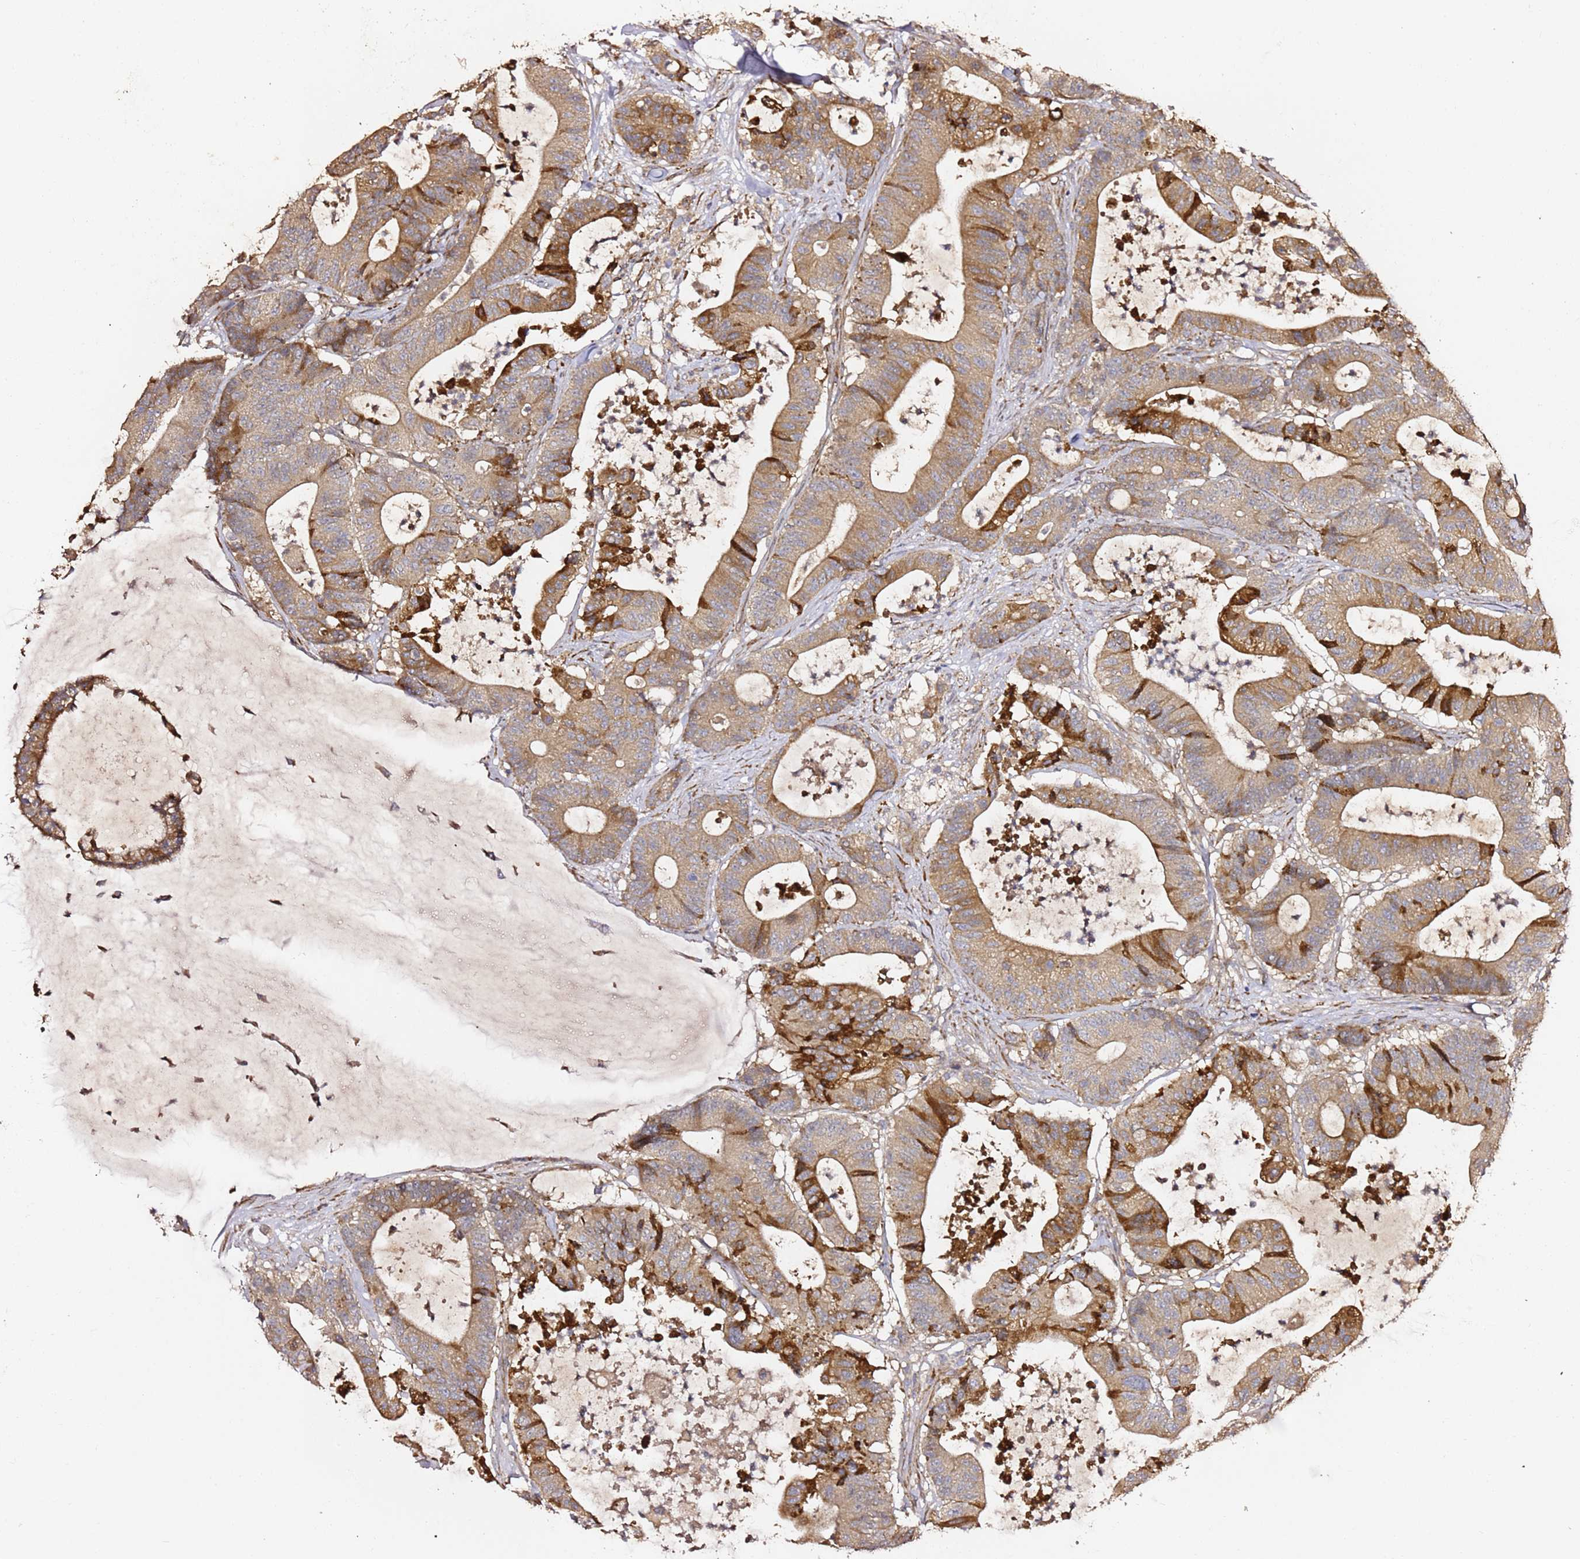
{"staining": {"intensity": "moderate", "quantity": "25%-75%", "location": "cytoplasmic/membranous"}, "tissue": "colorectal cancer", "cell_type": "Tumor cells", "image_type": "cancer", "snomed": [{"axis": "morphology", "description": "Adenocarcinoma, NOS"}, {"axis": "topography", "description": "Colon"}], "caption": "Immunohistochemical staining of human adenocarcinoma (colorectal) displays medium levels of moderate cytoplasmic/membranous protein staining in about 25%-75% of tumor cells.", "gene": "HSD17B7", "patient": {"sex": "female", "age": 84}}